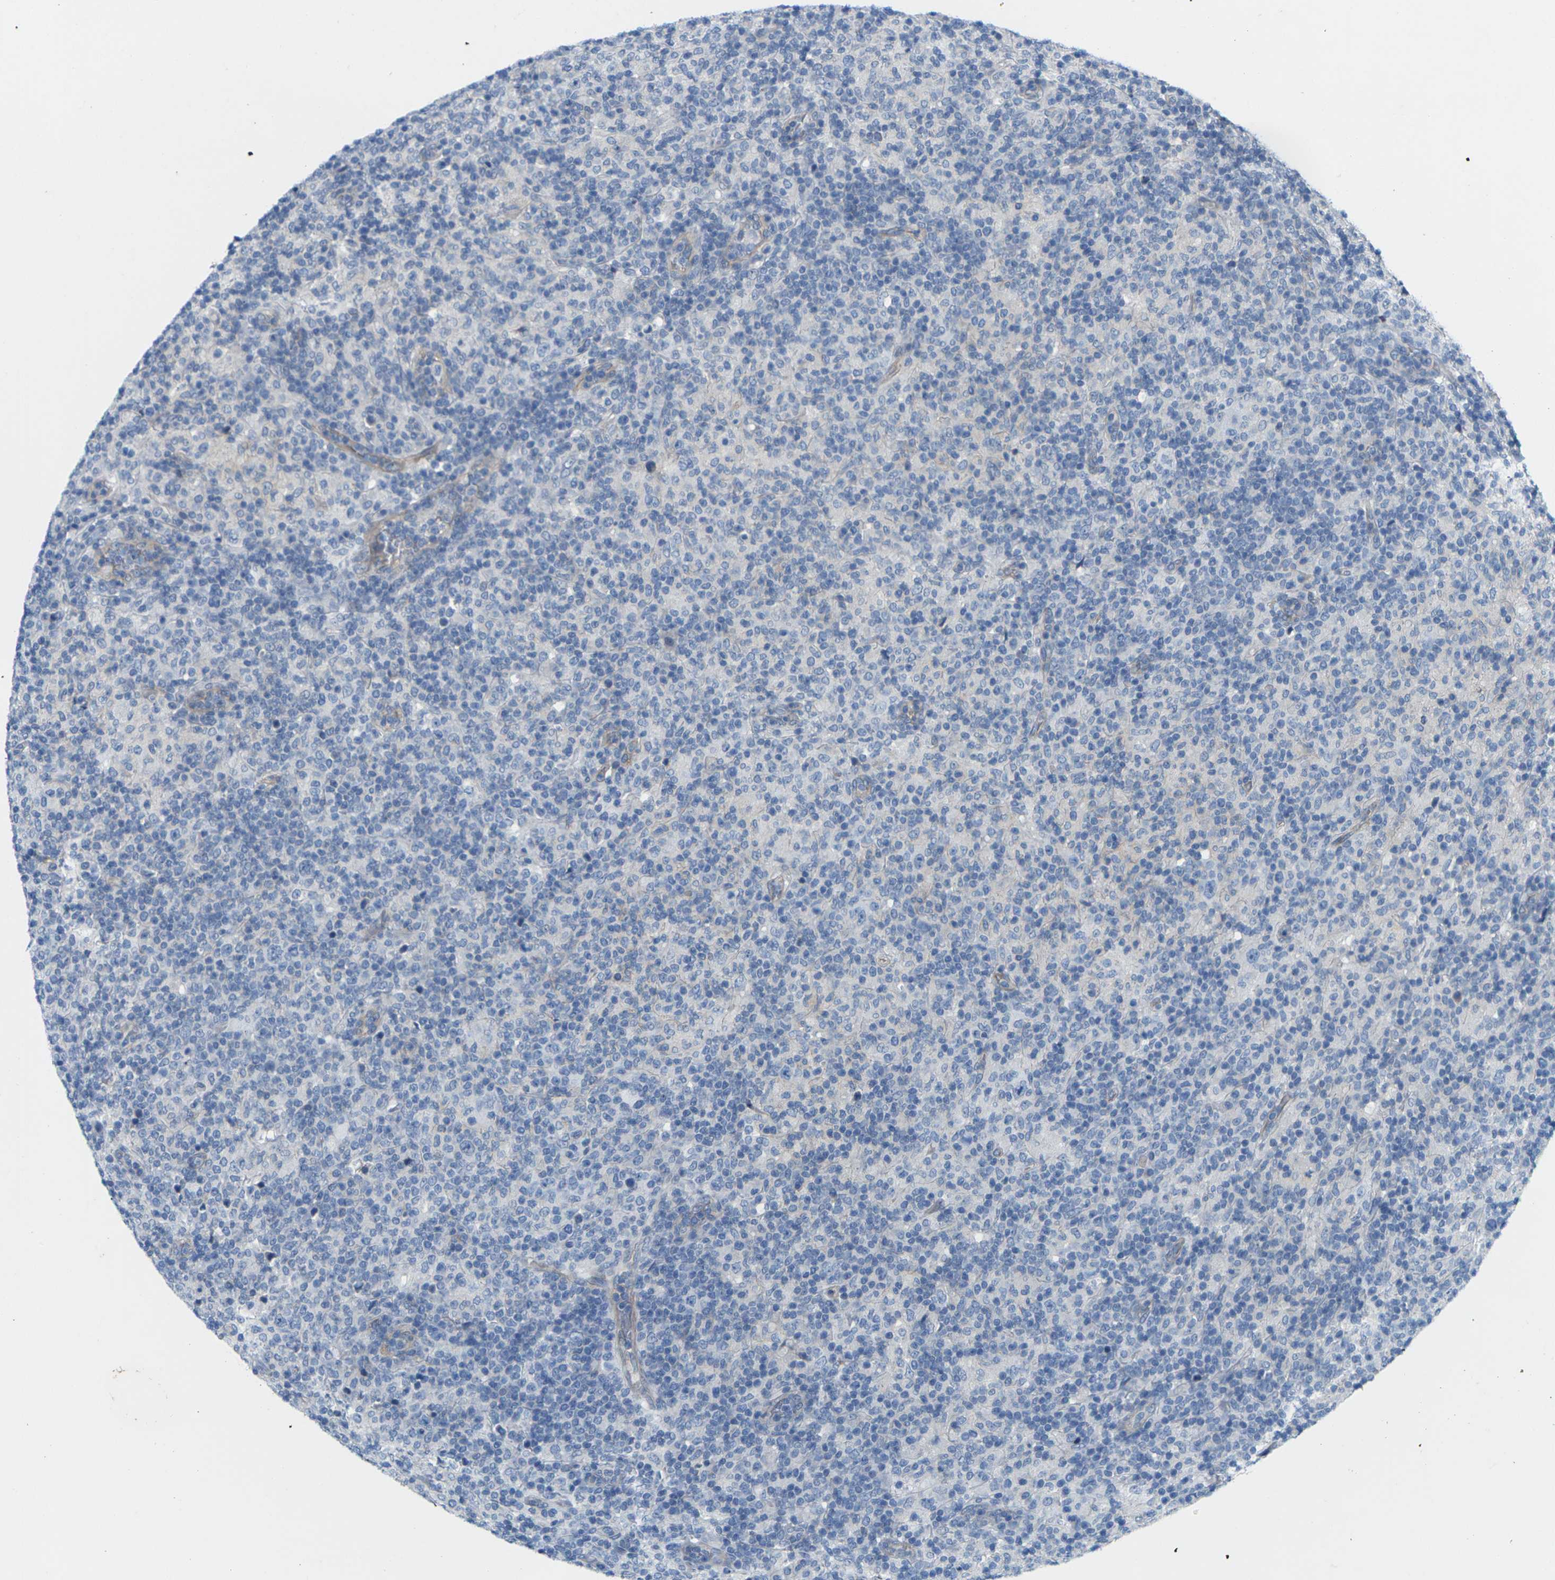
{"staining": {"intensity": "negative", "quantity": "none", "location": "none"}, "tissue": "lymphoma", "cell_type": "Tumor cells", "image_type": "cancer", "snomed": [{"axis": "morphology", "description": "Hodgkin's disease, NOS"}, {"axis": "topography", "description": "Lymph node"}], "caption": "IHC histopathology image of neoplastic tissue: Hodgkin's disease stained with DAB demonstrates no significant protein positivity in tumor cells.", "gene": "ITGA5", "patient": {"sex": "male", "age": 70}}